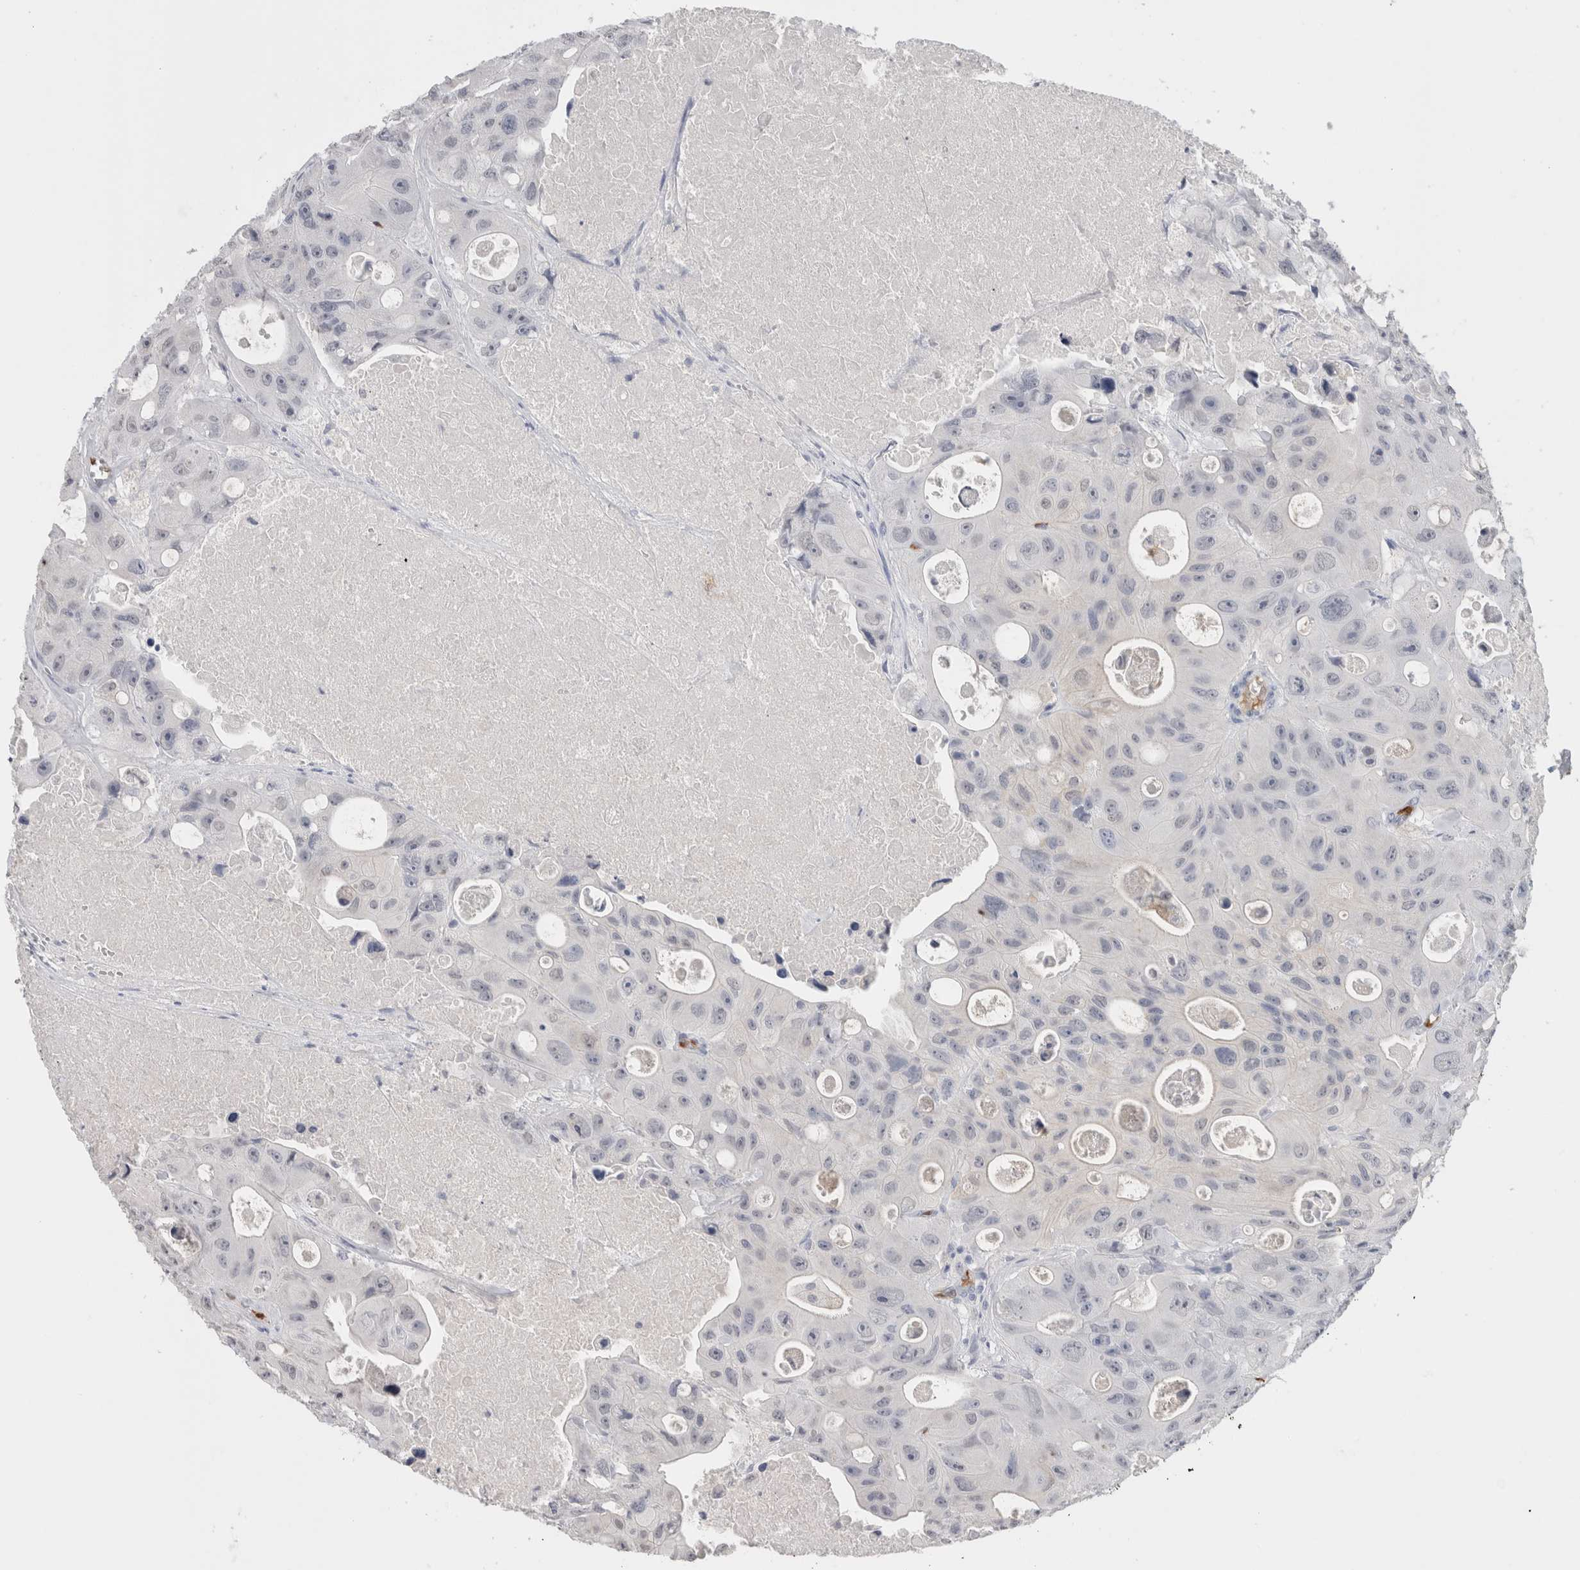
{"staining": {"intensity": "negative", "quantity": "none", "location": "none"}, "tissue": "colorectal cancer", "cell_type": "Tumor cells", "image_type": "cancer", "snomed": [{"axis": "morphology", "description": "Adenocarcinoma, NOS"}, {"axis": "topography", "description": "Colon"}], "caption": "High power microscopy image of an immunohistochemistry (IHC) photomicrograph of colorectal cancer, revealing no significant staining in tumor cells.", "gene": "FABP4", "patient": {"sex": "female", "age": 46}}